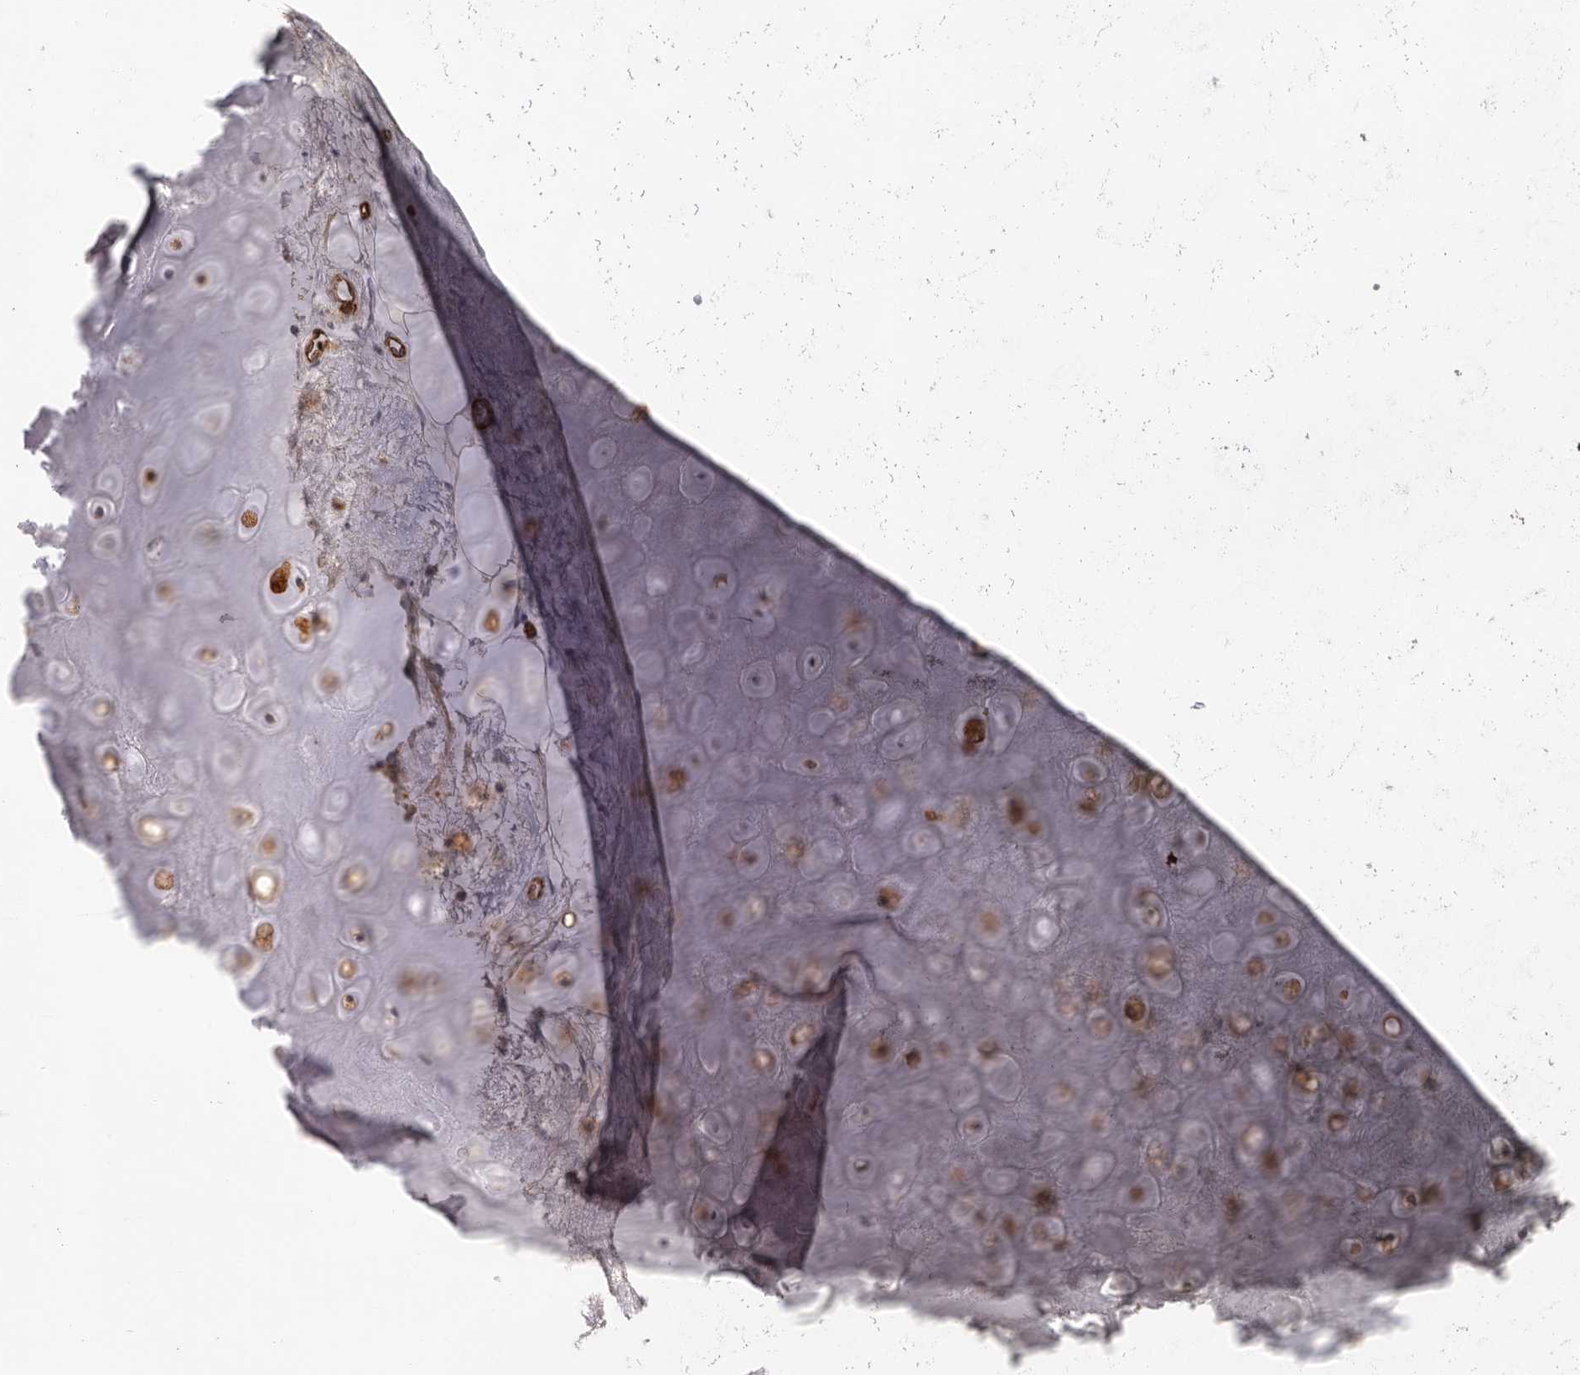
{"staining": {"intensity": "strong", "quantity": ">75%", "location": "cytoplasmic/membranous"}, "tissue": "adipose tissue", "cell_type": "Adipocytes", "image_type": "normal", "snomed": [{"axis": "morphology", "description": "Normal tissue, NOS"}, {"axis": "morphology", "description": "Basal cell carcinoma"}, {"axis": "topography", "description": "Skin"}], "caption": "Protein positivity by immunohistochemistry displays strong cytoplasmic/membranous expression in approximately >75% of adipocytes in unremarkable adipose tissue. (brown staining indicates protein expression, while blue staining denotes nuclei).", "gene": "ZNF557", "patient": {"sex": "female", "age": 89}}